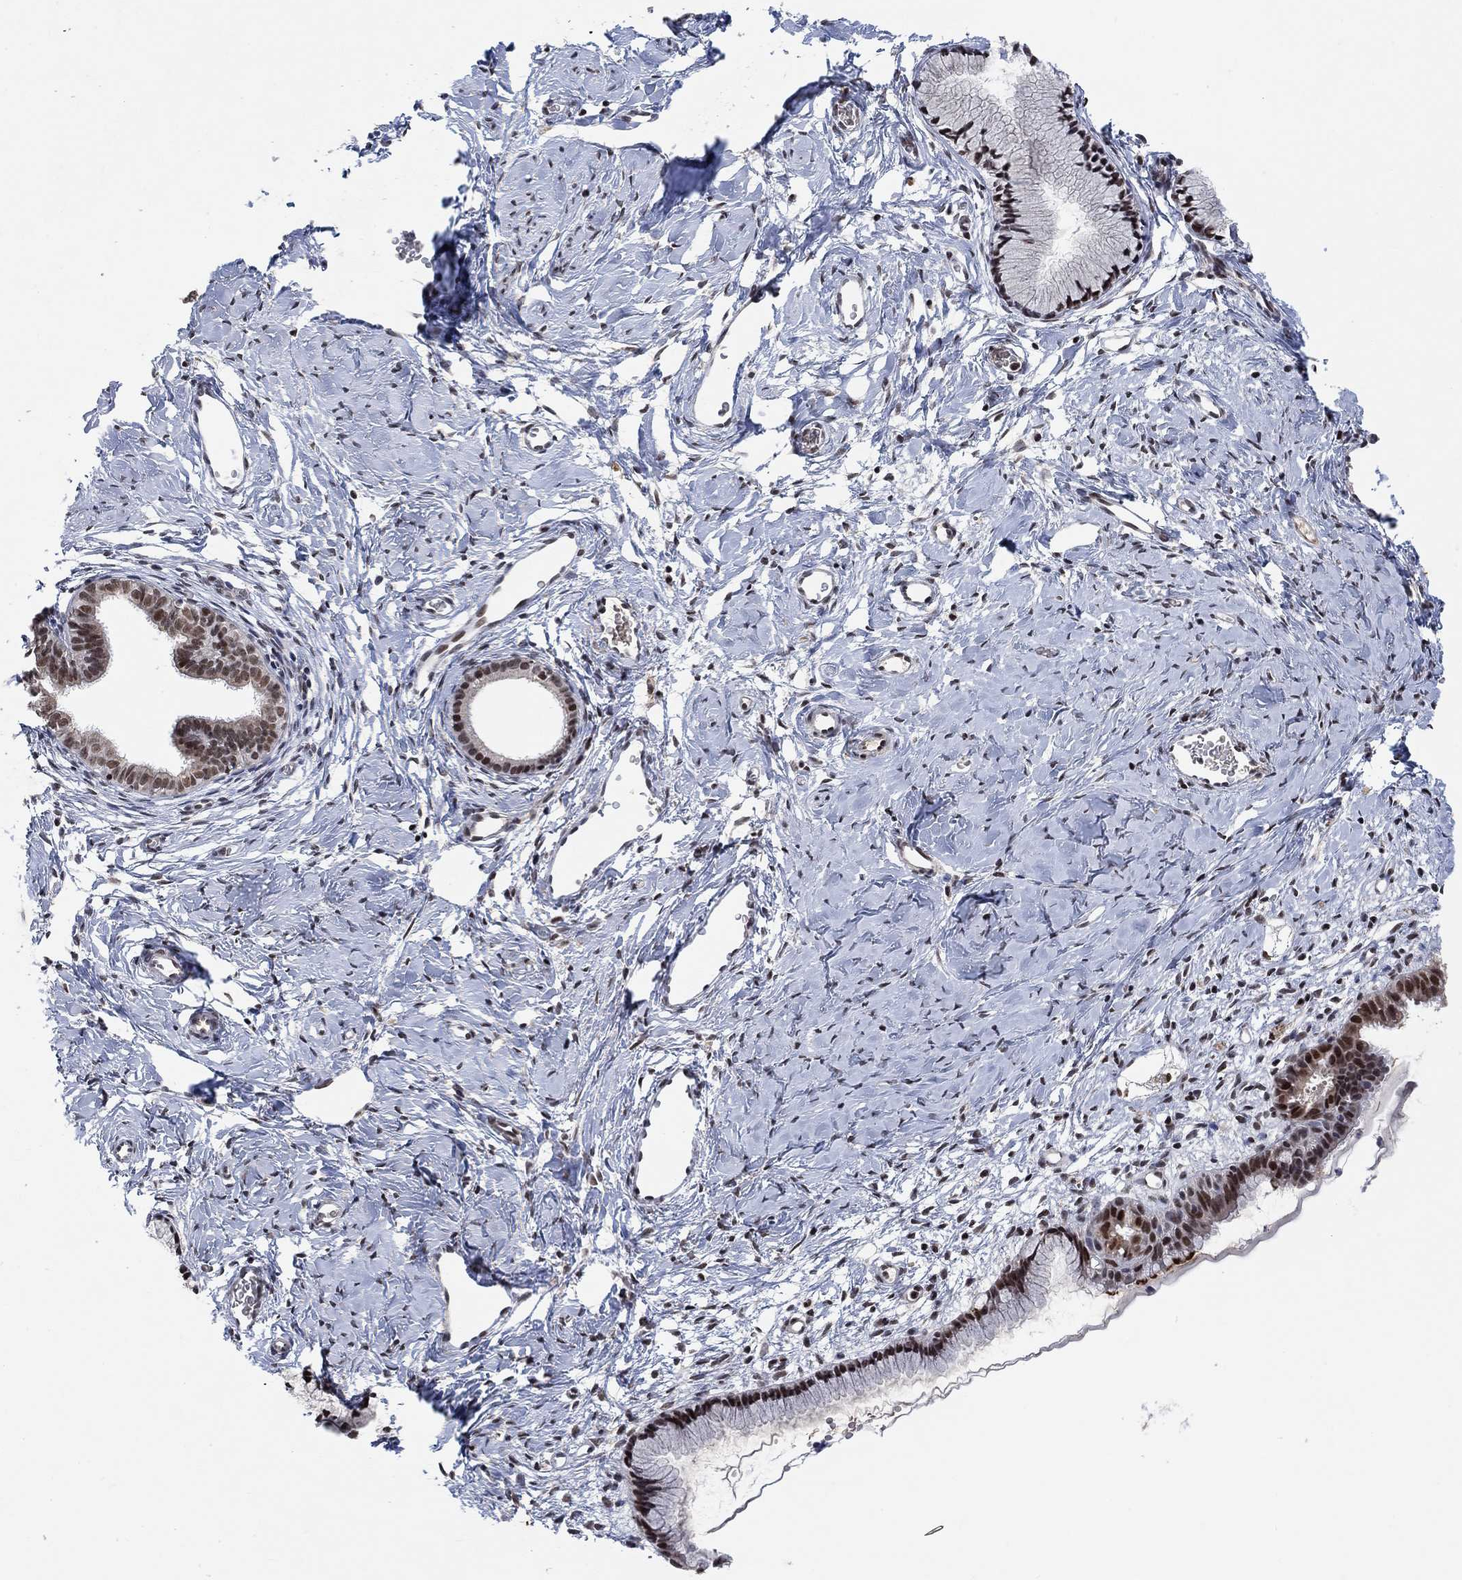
{"staining": {"intensity": "moderate", "quantity": ">75%", "location": "nuclear"}, "tissue": "cervix", "cell_type": "Glandular cells", "image_type": "normal", "snomed": [{"axis": "morphology", "description": "Normal tissue, NOS"}, {"axis": "topography", "description": "Cervix"}], "caption": "Approximately >75% of glandular cells in normal cervix exhibit moderate nuclear protein staining as visualized by brown immunohistochemical staining.", "gene": "THAP8", "patient": {"sex": "female", "age": 40}}